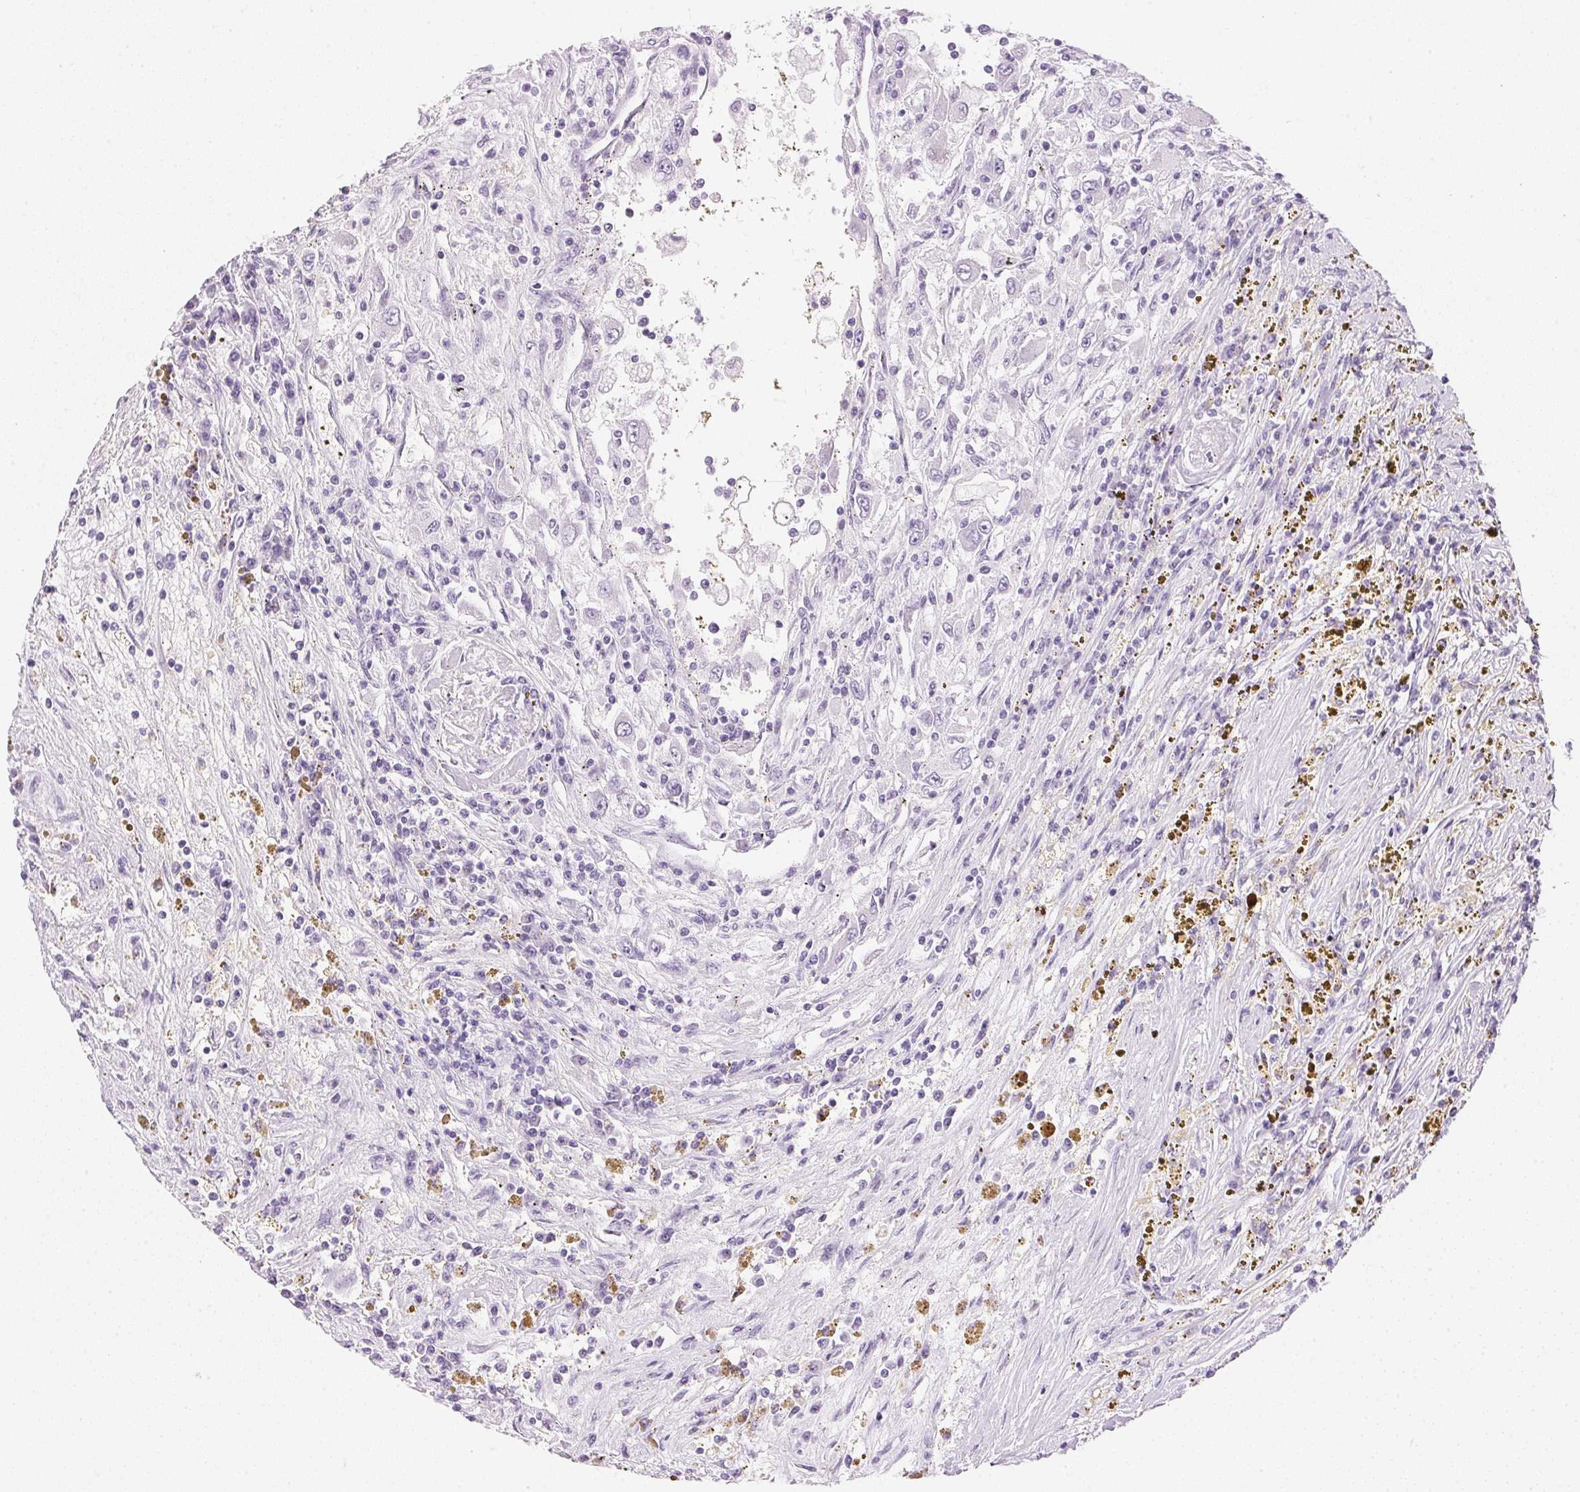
{"staining": {"intensity": "negative", "quantity": "none", "location": "none"}, "tissue": "renal cancer", "cell_type": "Tumor cells", "image_type": "cancer", "snomed": [{"axis": "morphology", "description": "Adenocarcinoma, NOS"}, {"axis": "topography", "description": "Kidney"}], "caption": "The image displays no significant staining in tumor cells of renal cancer.", "gene": "IGFBP1", "patient": {"sex": "female", "age": 67}}